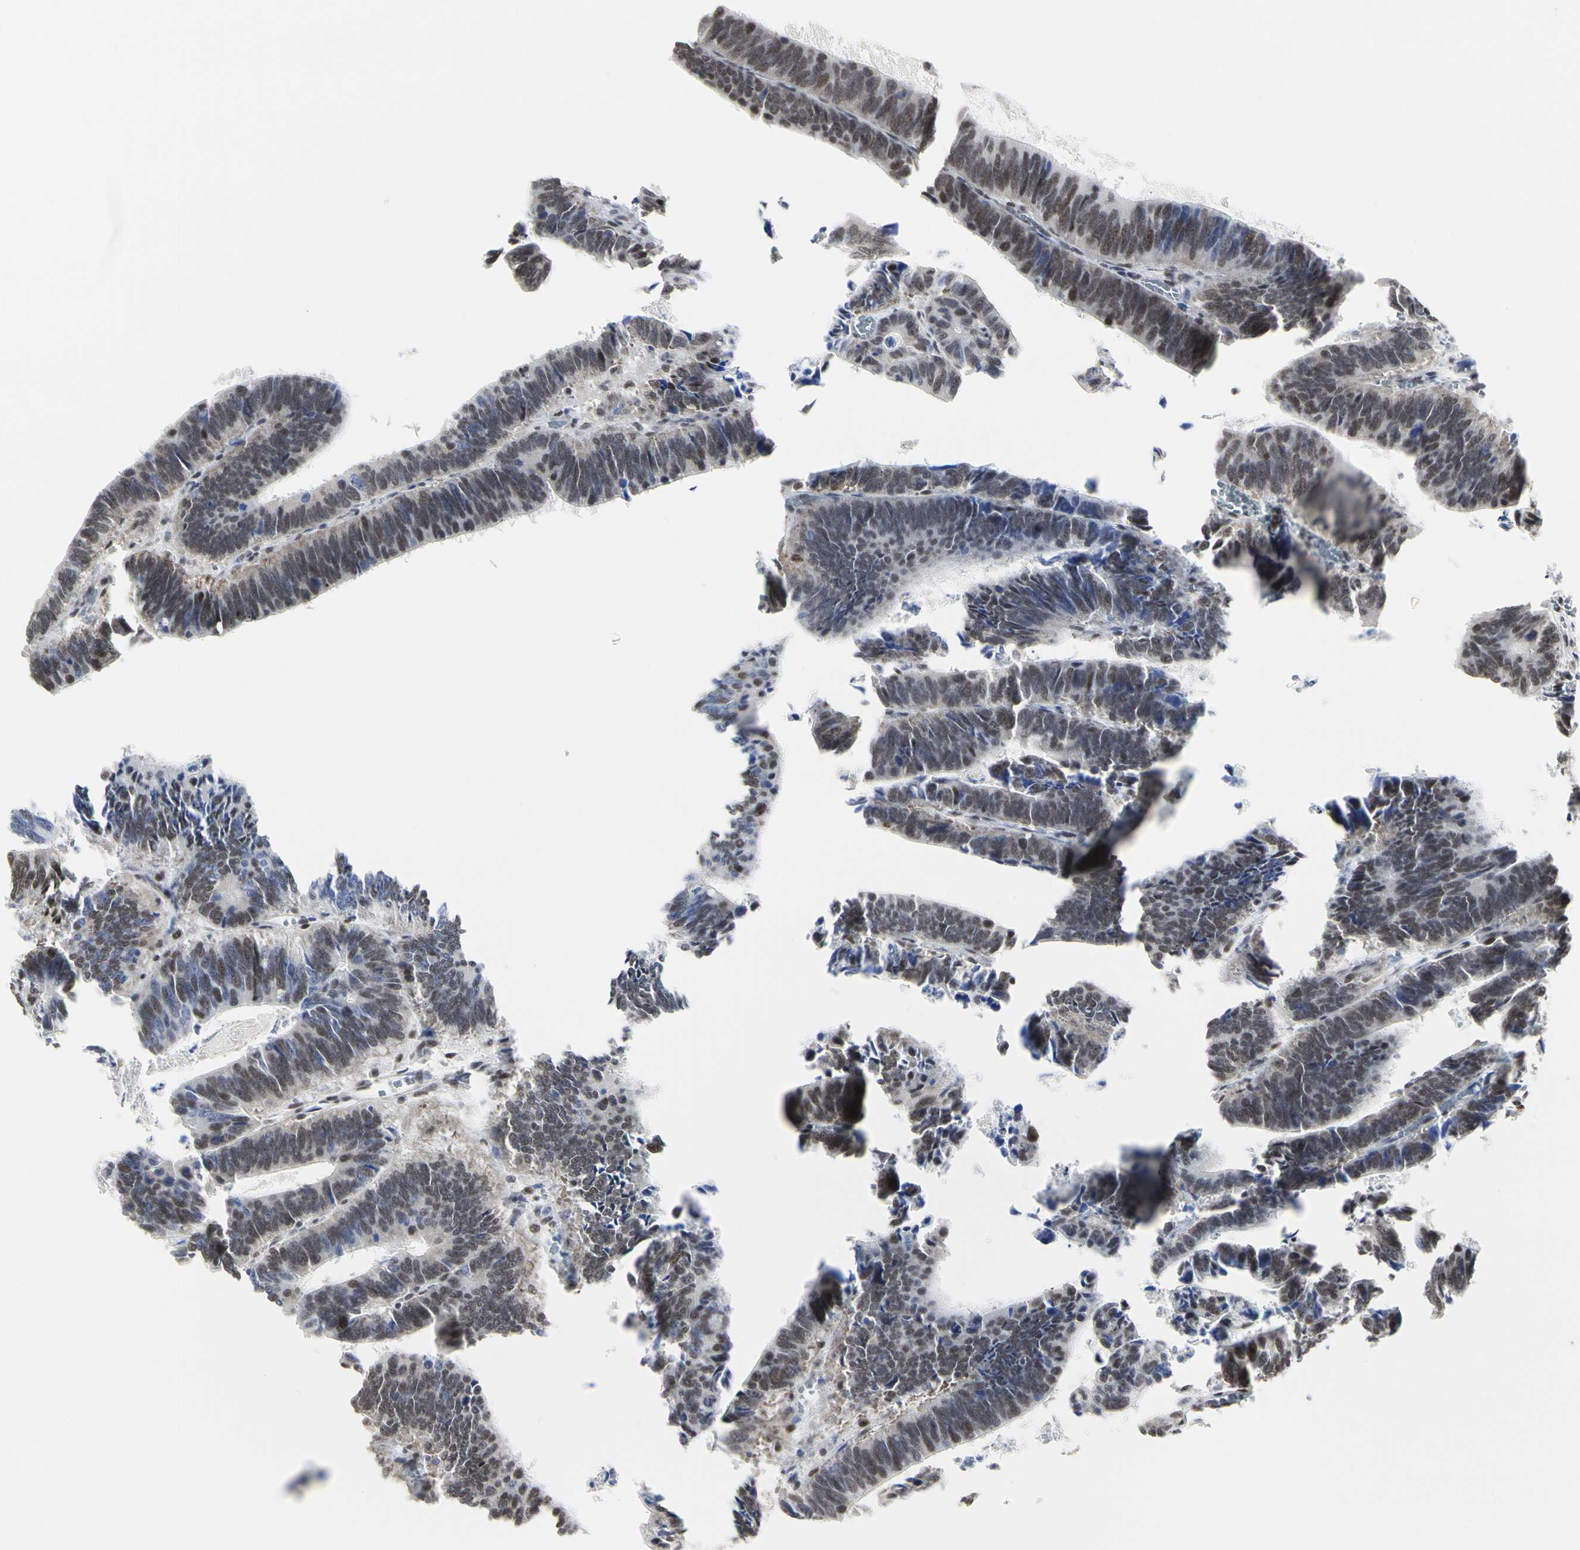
{"staining": {"intensity": "weak", "quantity": "25%-75%", "location": "nuclear"}, "tissue": "colorectal cancer", "cell_type": "Tumor cells", "image_type": "cancer", "snomed": [{"axis": "morphology", "description": "Adenocarcinoma, NOS"}, {"axis": "topography", "description": "Colon"}], "caption": "Adenocarcinoma (colorectal) stained with a protein marker demonstrates weak staining in tumor cells.", "gene": "PRMT3", "patient": {"sex": "male", "age": 72}}